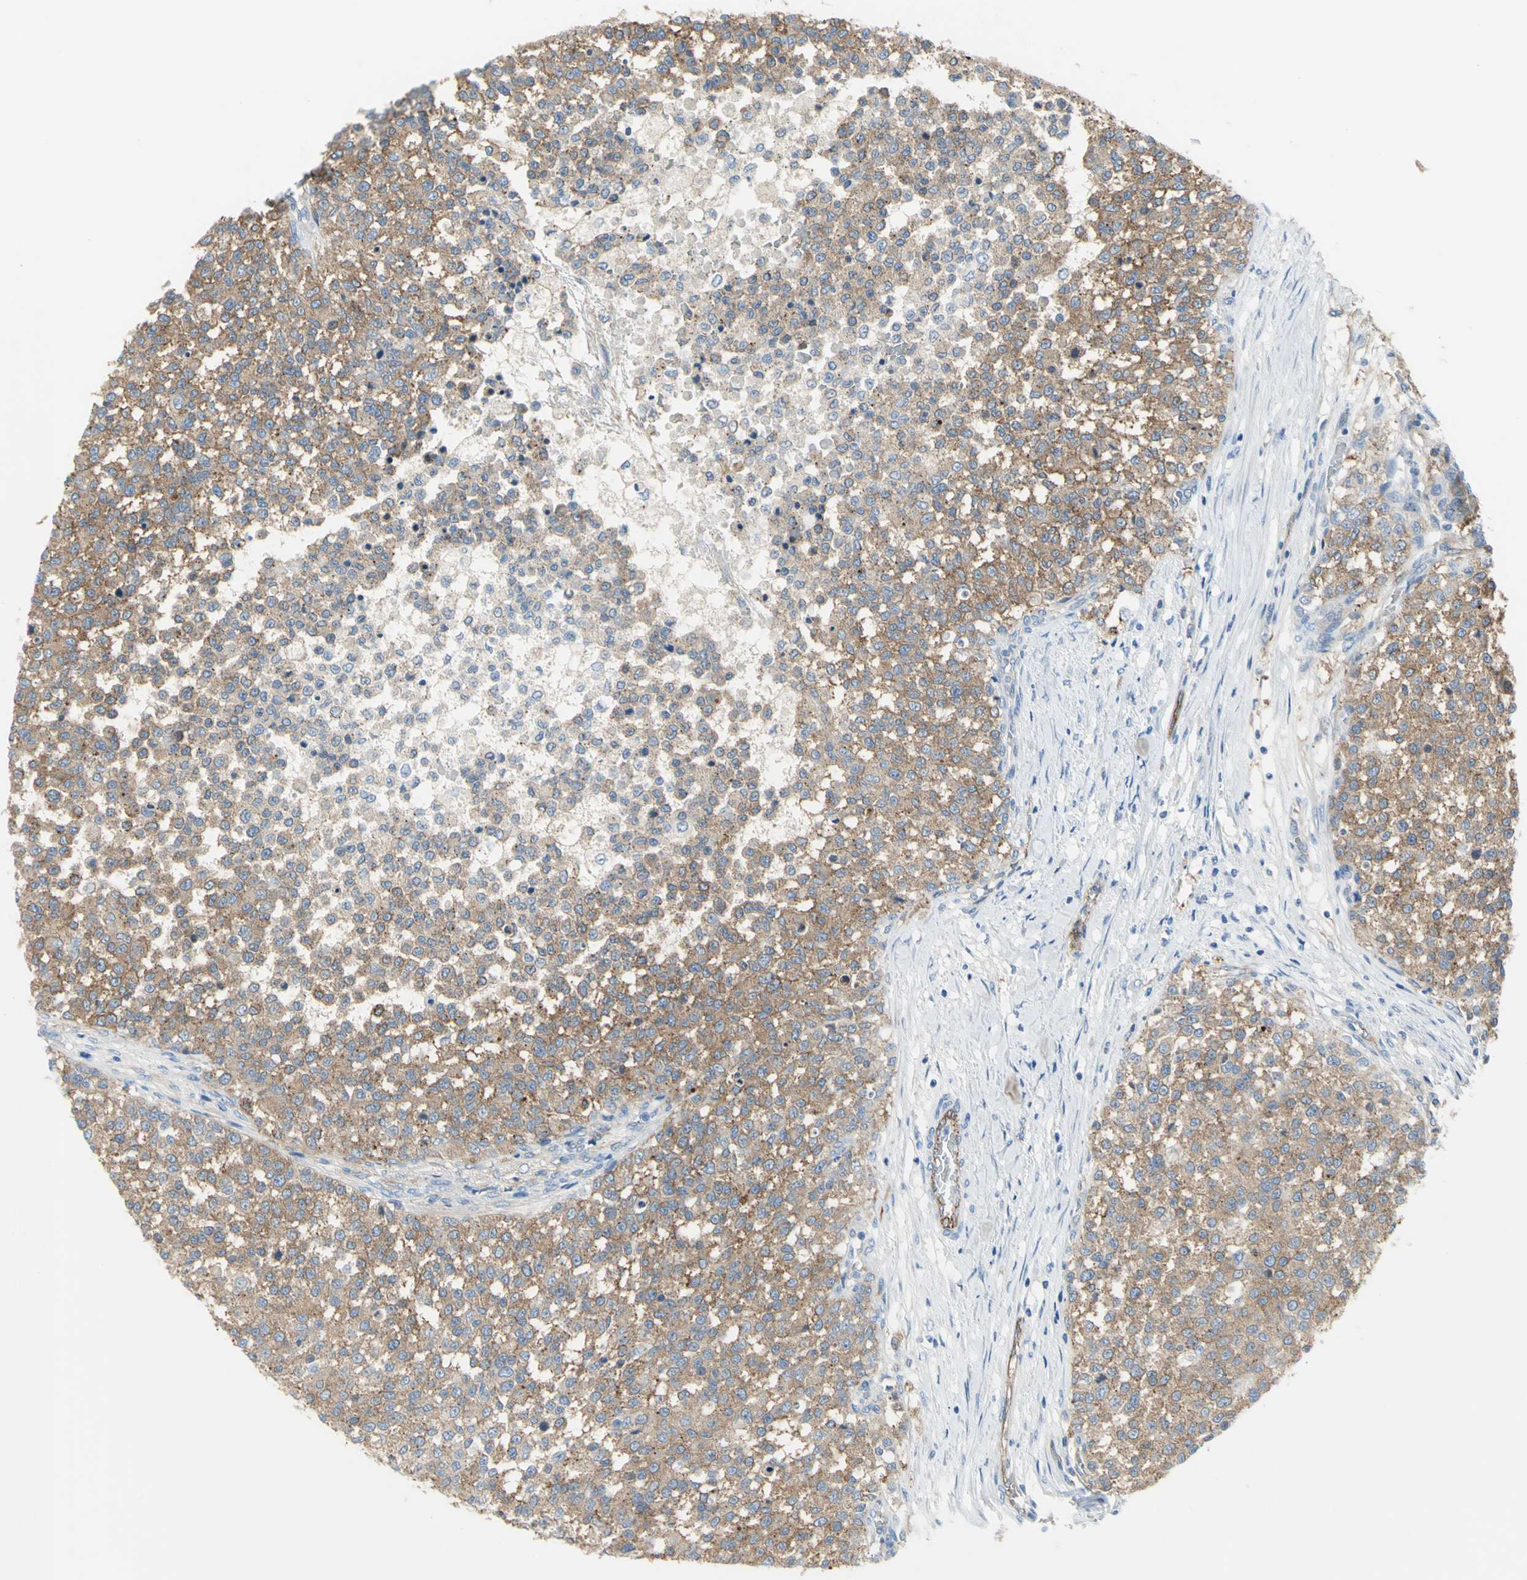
{"staining": {"intensity": "moderate", "quantity": ">75%", "location": "cytoplasmic/membranous"}, "tissue": "testis cancer", "cell_type": "Tumor cells", "image_type": "cancer", "snomed": [{"axis": "morphology", "description": "Seminoma, NOS"}, {"axis": "topography", "description": "Testis"}], "caption": "Testis seminoma stained with a protein marker demonstrates moderate staining in tumor cells.", "gene": "FLNB", "patient": {"sex": "male", "age": 59}}